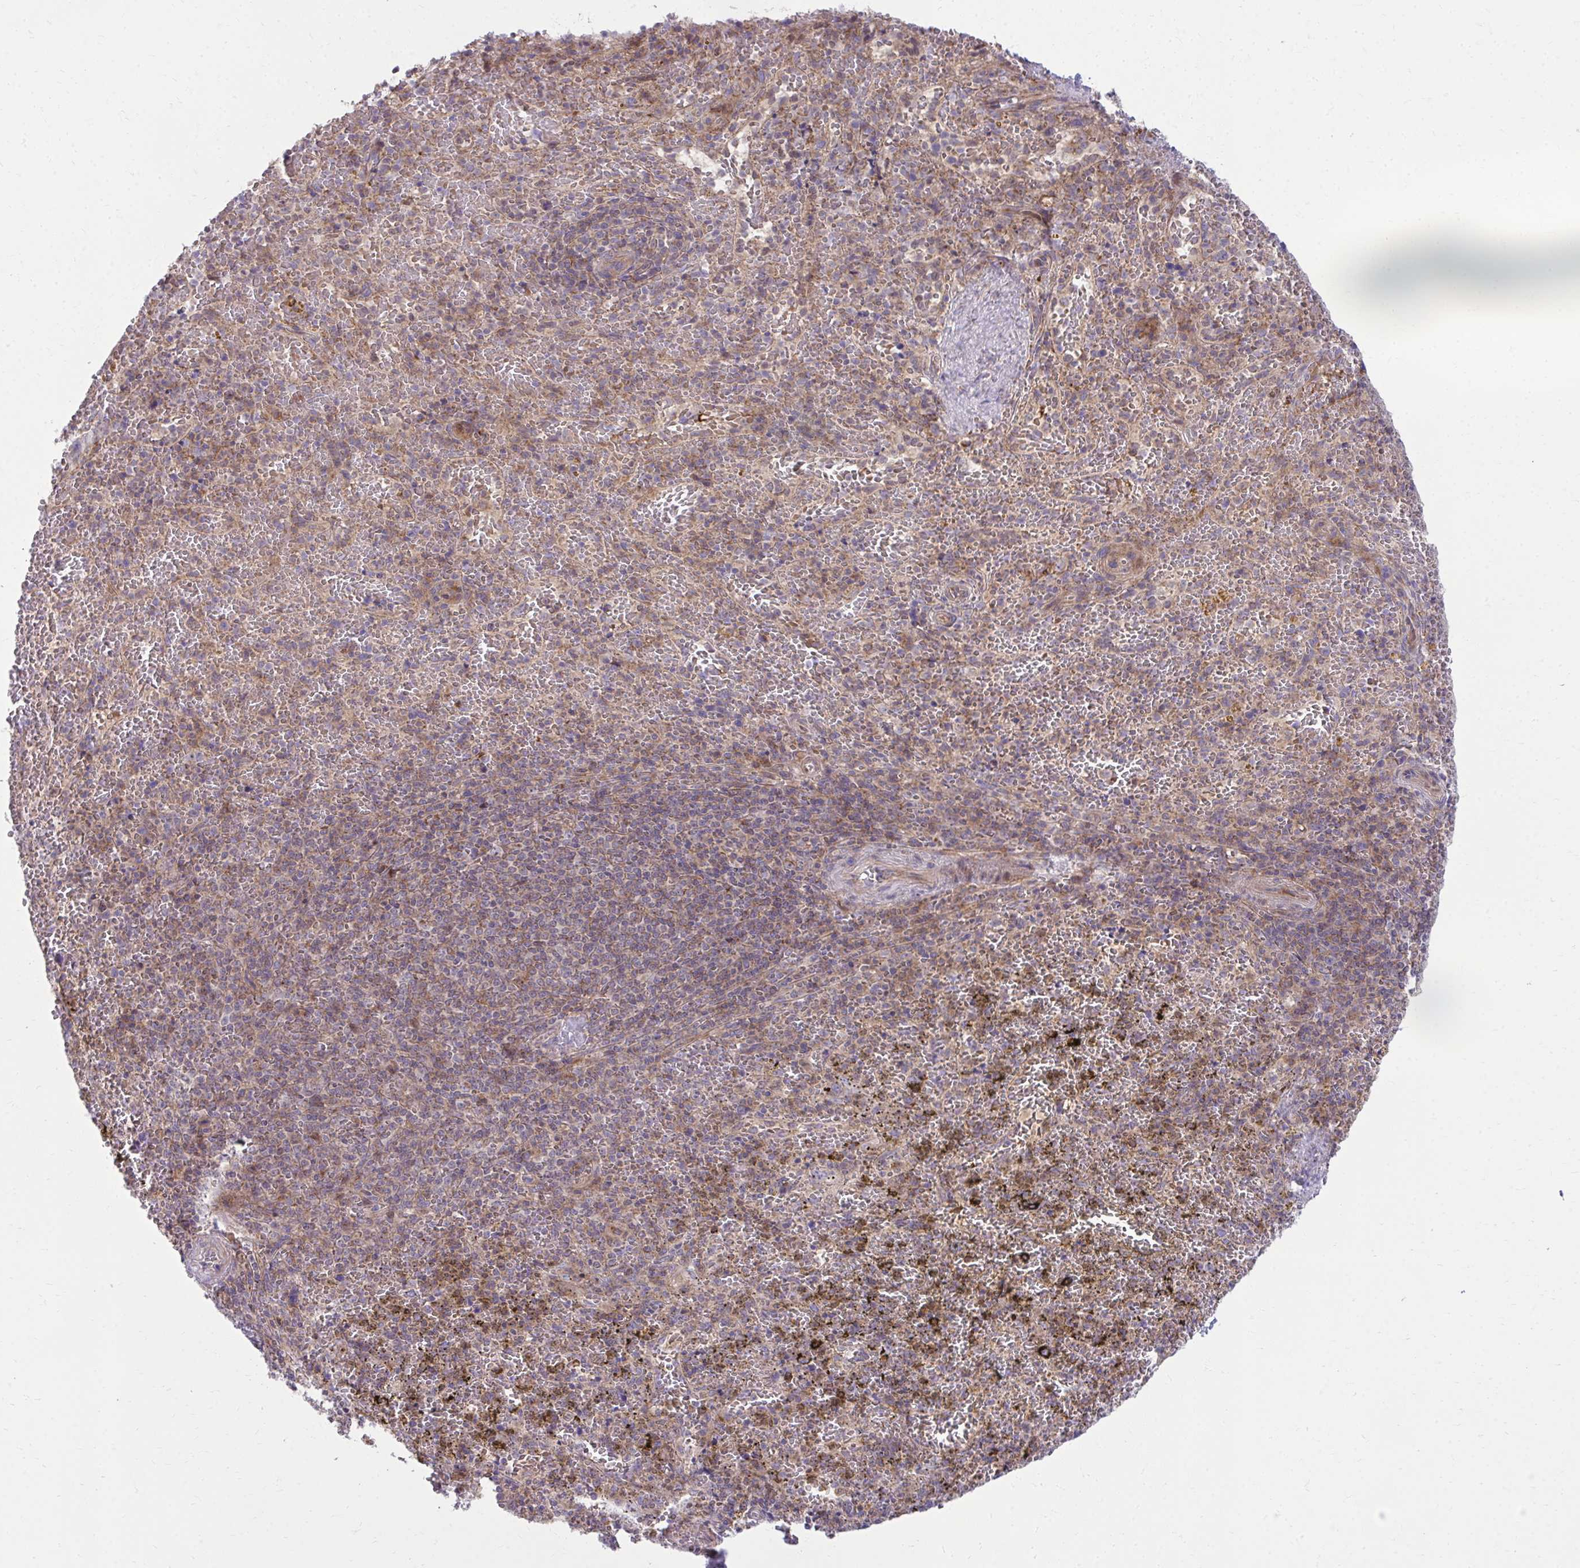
{"staining": {"intensity": "weak", "quantity": "<25%", "location": "cytoplasmic/membranous"}, "tissue": "spleen", "cell_type": "Cells in red pulp", "image_type": "normal", "snomed": [{"axis": "morphology", "description": "Normal tissue, NOS"}, {"axis": "topography", "description": "Spleen"}], "caption": "Spleen was stained to show a protein in brown. There is no significant expression in cells in red pulp. (Brightfield microscopy of DAB immunohistochemistry at high magnification).", "gene": "C16orf54", "patient": {"sex": "female", "age": 50}}